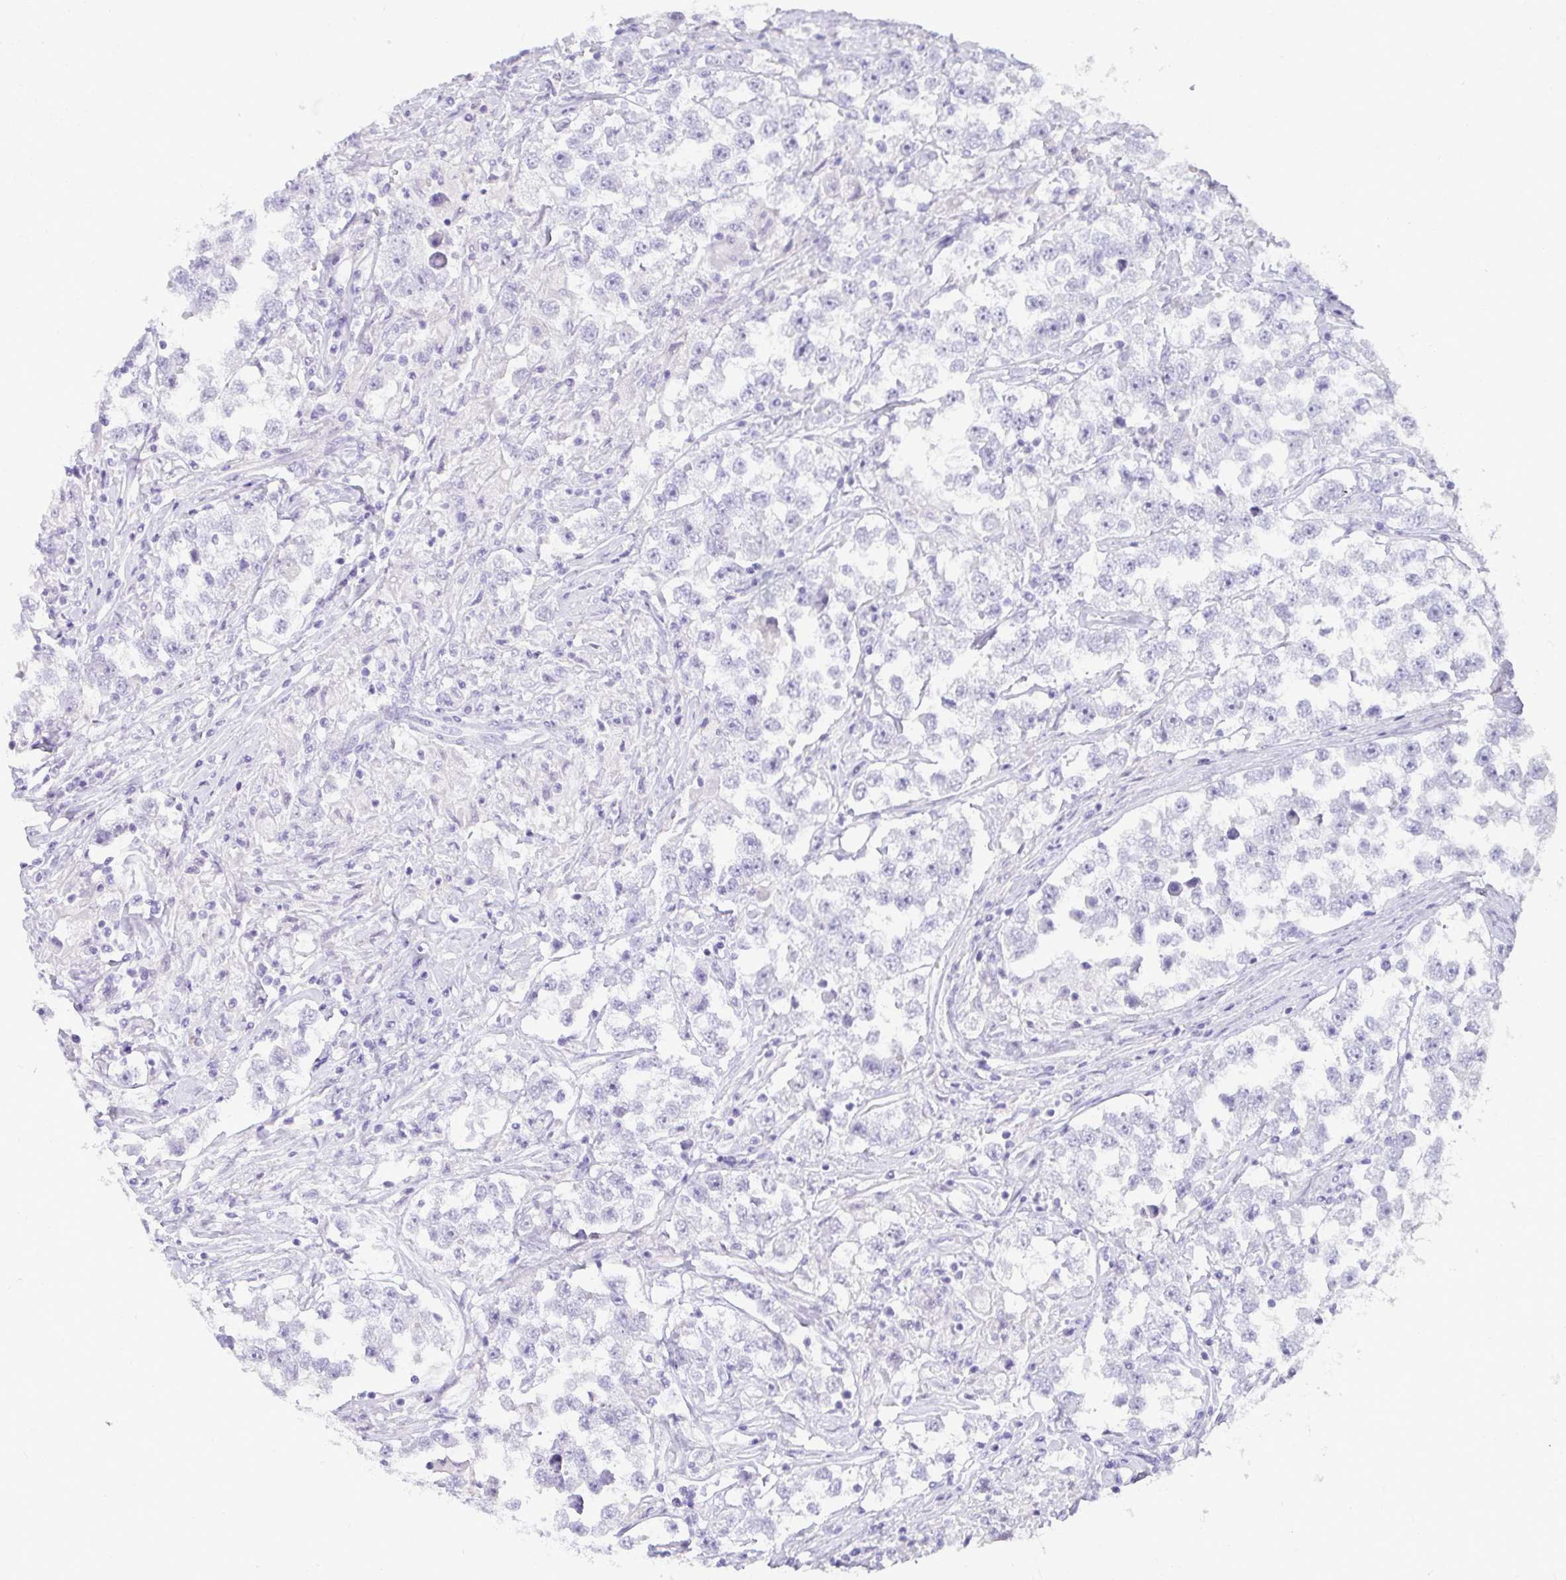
{"staining": {"intensity": "negative", "quantity": "none", "location": "none"}, "tissue": "testis cancer", "cell_type": "Tumor cells", "image_type": "cancer", "snomed": [{"axis": "morphology", "description": "Seminoma, NOS"}, {"axis": "topography", "description": "Testis"}], "caption": "There is no significant expression in tumor cells of seminoma (testis).", "gene": "HSPB6", "patient": {"sex": "male", "age": 46}}